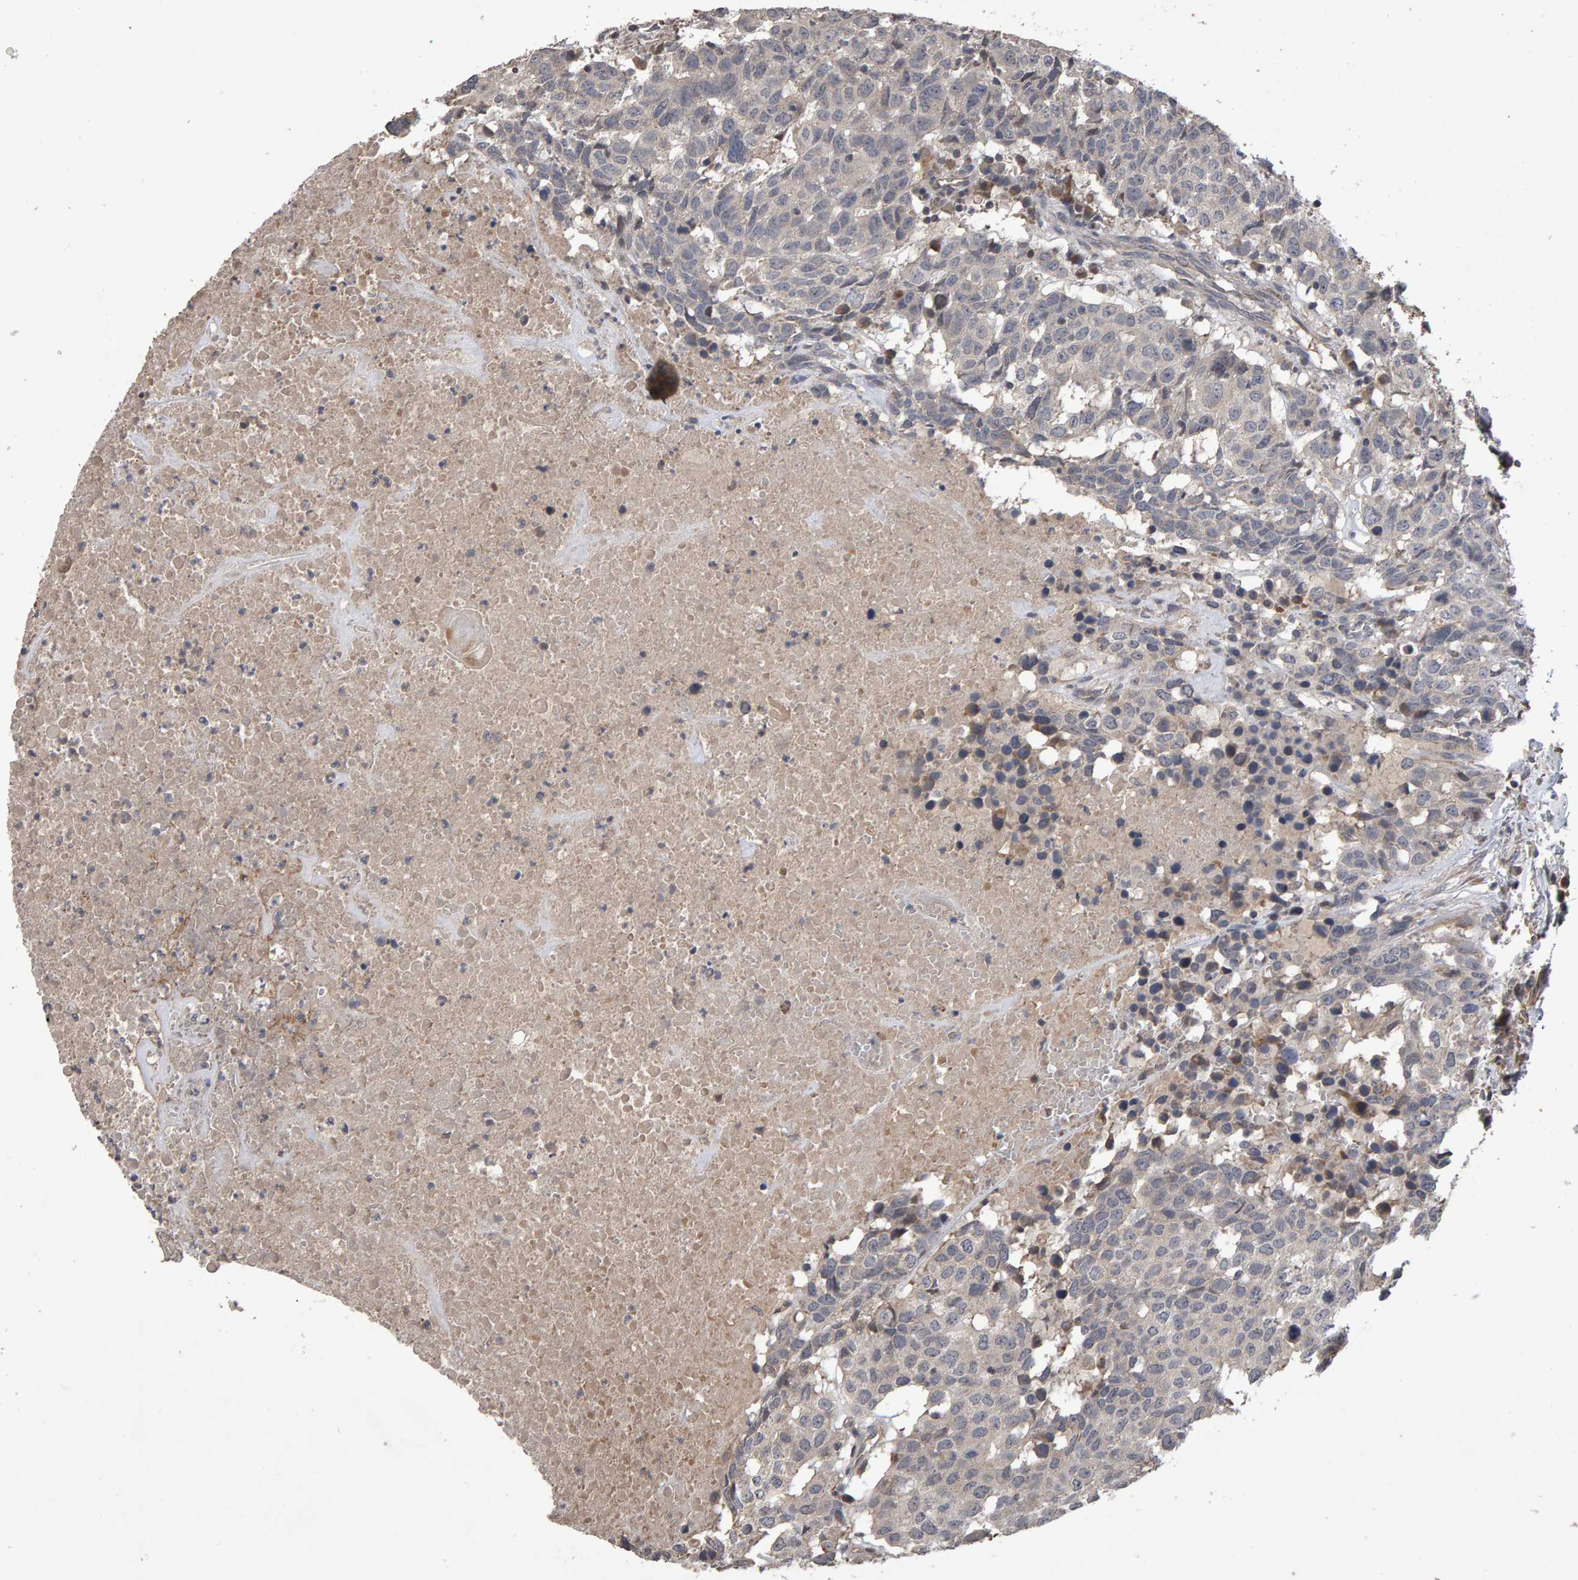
{"staining": {"intensity": "negative", "quantity": "none", "location": "none"}, "tissue": "head and neck cancer", "cell_type": "Tumor cells", "image_type": "cancer", "snomed": [{"axis": "morphology", "description": "Squamous cell carcinoma, NOS"}, {"axis": "topography", "description": "Head-Neck"}], "caption": "IHC image of squamous cell carcinoma (head and neck) stained for a protein (brown), which displays no positivity in tumor cells.", "gene": "COASY", "patient": {"sex": "male", "age": 66}}